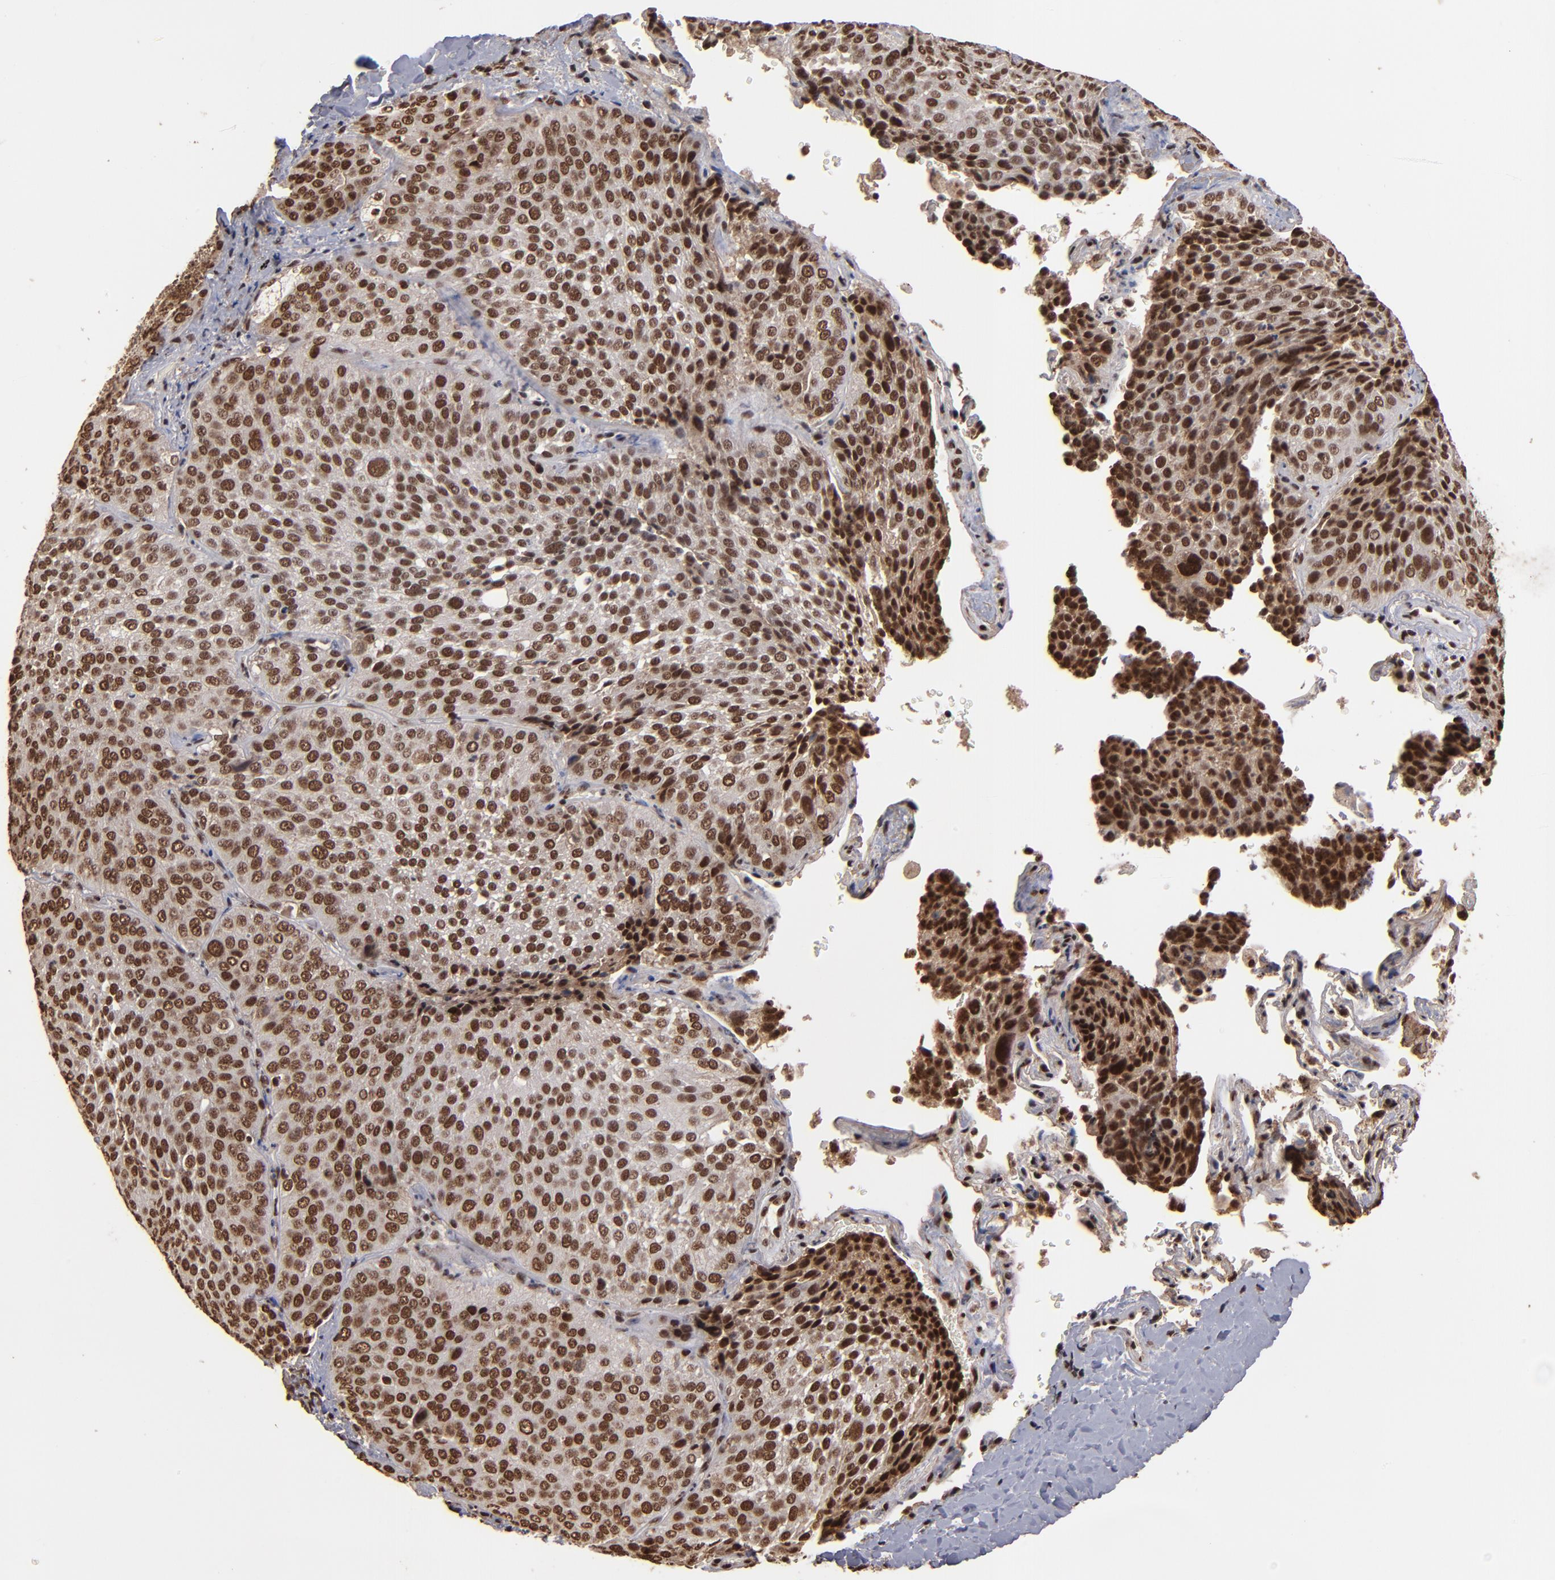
{"staining": {"intensity": "moderate", "quantity": ">75%", "location": "nuclear"}, "tissue": "lung cancer", "cell_type": "Tumor cells", "image_type": "cancer", "snomed": [{"axis": "morphology", "description": "Squamous cell carcinoma, NOS"}, {"axis": "topography", "description": "Lung"}], "caption": "Immunohistochemical staining of human lung squamous cell carcinoma shows medium levels of moderate nuclear protein positivity in approximately >75% of tumor cells.", "gene": "SNW1", "patient": {"sex": "male", "age": 54}}